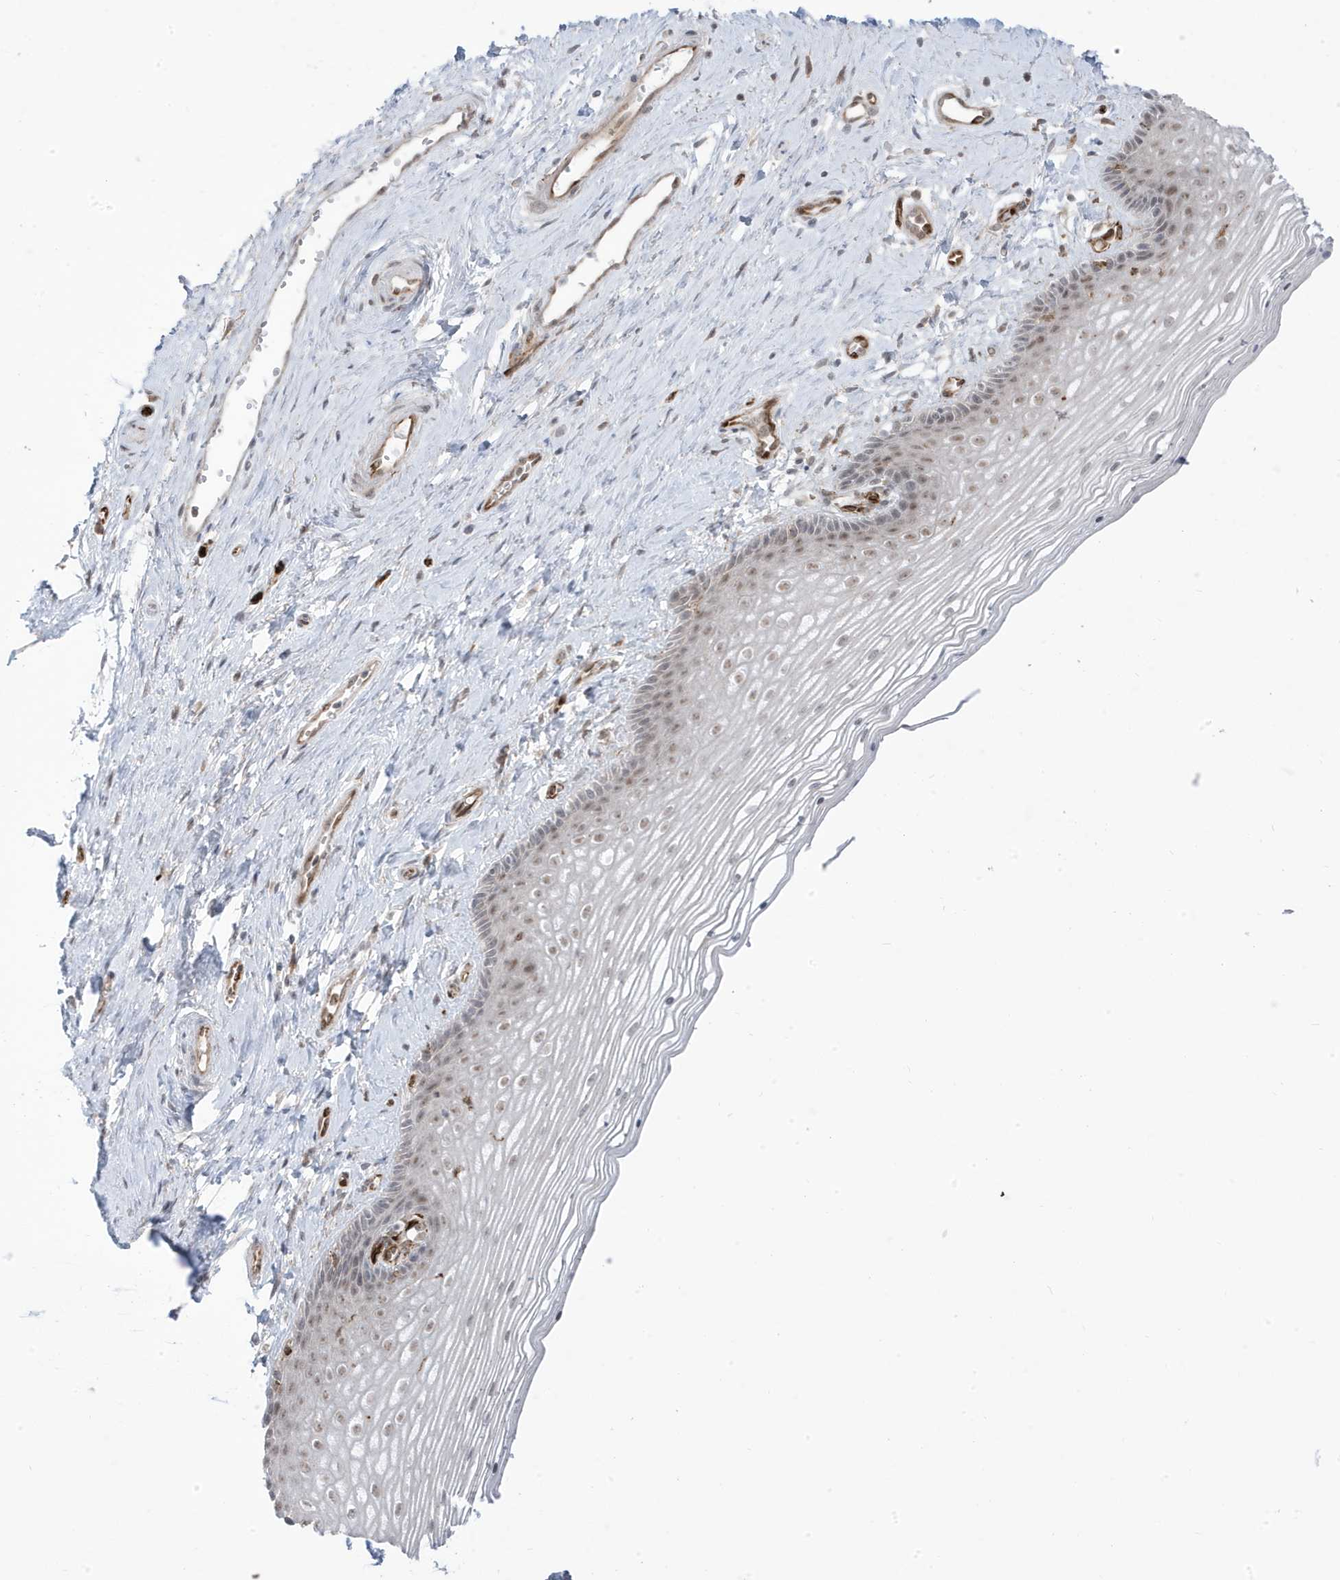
{"staining": {"intensity": "weak", "quantity": ">75%", "location": "nuclear"}, "tissue": "vagina", "cell_type": "Squamous epithelial cells", "image_type": "normal", "snomed": [{"axis": "morphology", "description": "Normal tissue, NOS"}, {"axis": "topography", "description": "Vagina"}], "caption": "Immunohistochemical staining of benign vagina shows >75% levels of weak nuclear protein staining in about >75% of squamous epithelial cells. (Stains: DAB in brown, nuclei in blue, Microscopy: brightfield microscopy at high magnification).", "gene": "ADAMTSL3", "patient": {"sex": "female", "age": 46}}